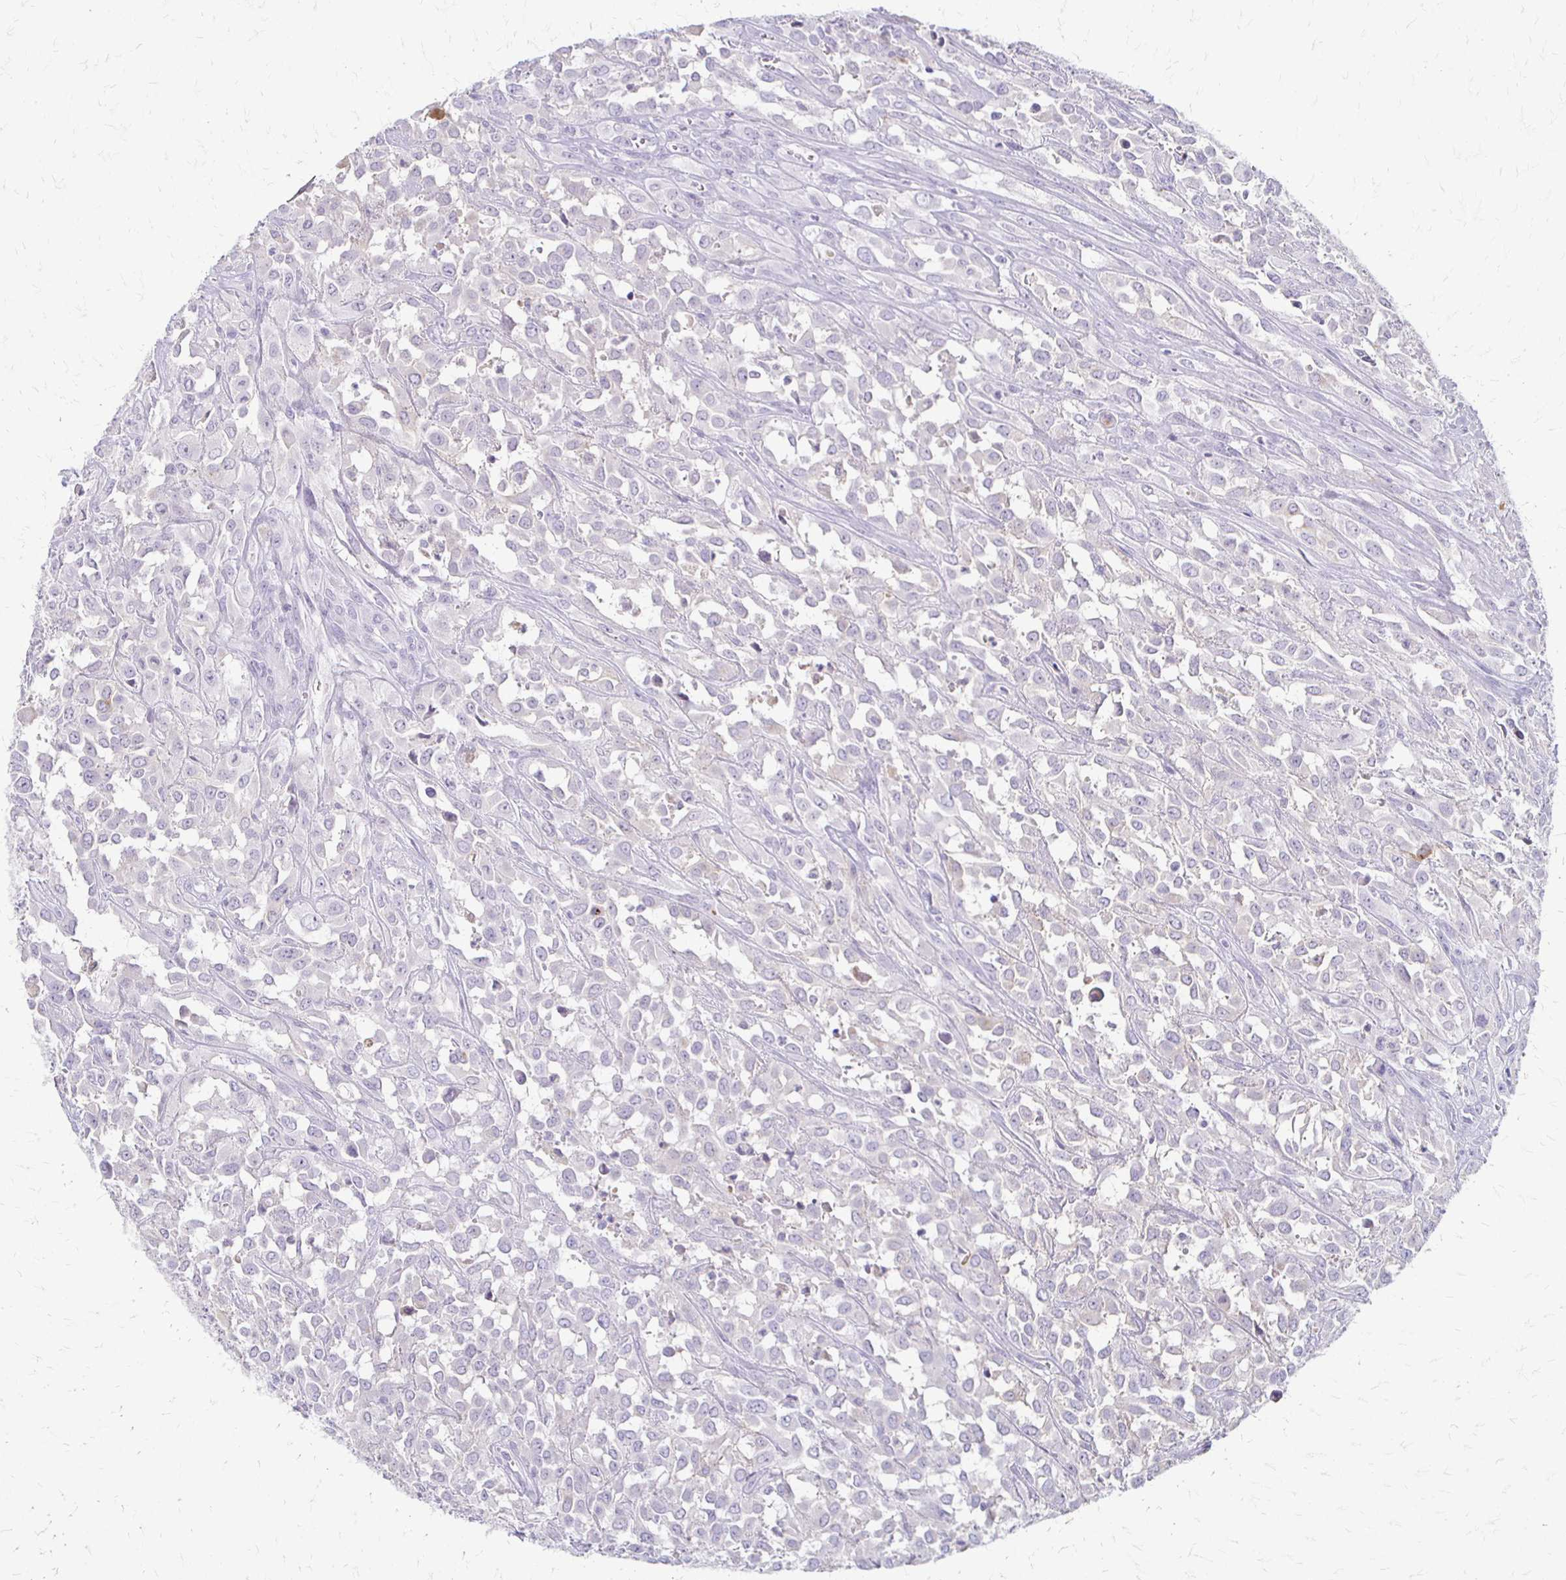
{"staining": {"intensity": "negative", "quantity": "none", "location": "none"}, "tissue": "urothelial cancer", "cell_type": "Tumor cells", "image_type": "cancer", "snomed": [{"axis": "morphology", "description": "Urothelial carcinoma, High grade"}, {"axis": "topography", "description": "Urinary bladder"}], "caption": "Protein analysis of urothelial cancer reveals no significant staining in tumor cells. (DAB IHC, high magnification).", "gene": "ACP5", "patient": {"sex": "male", "age": 67}}